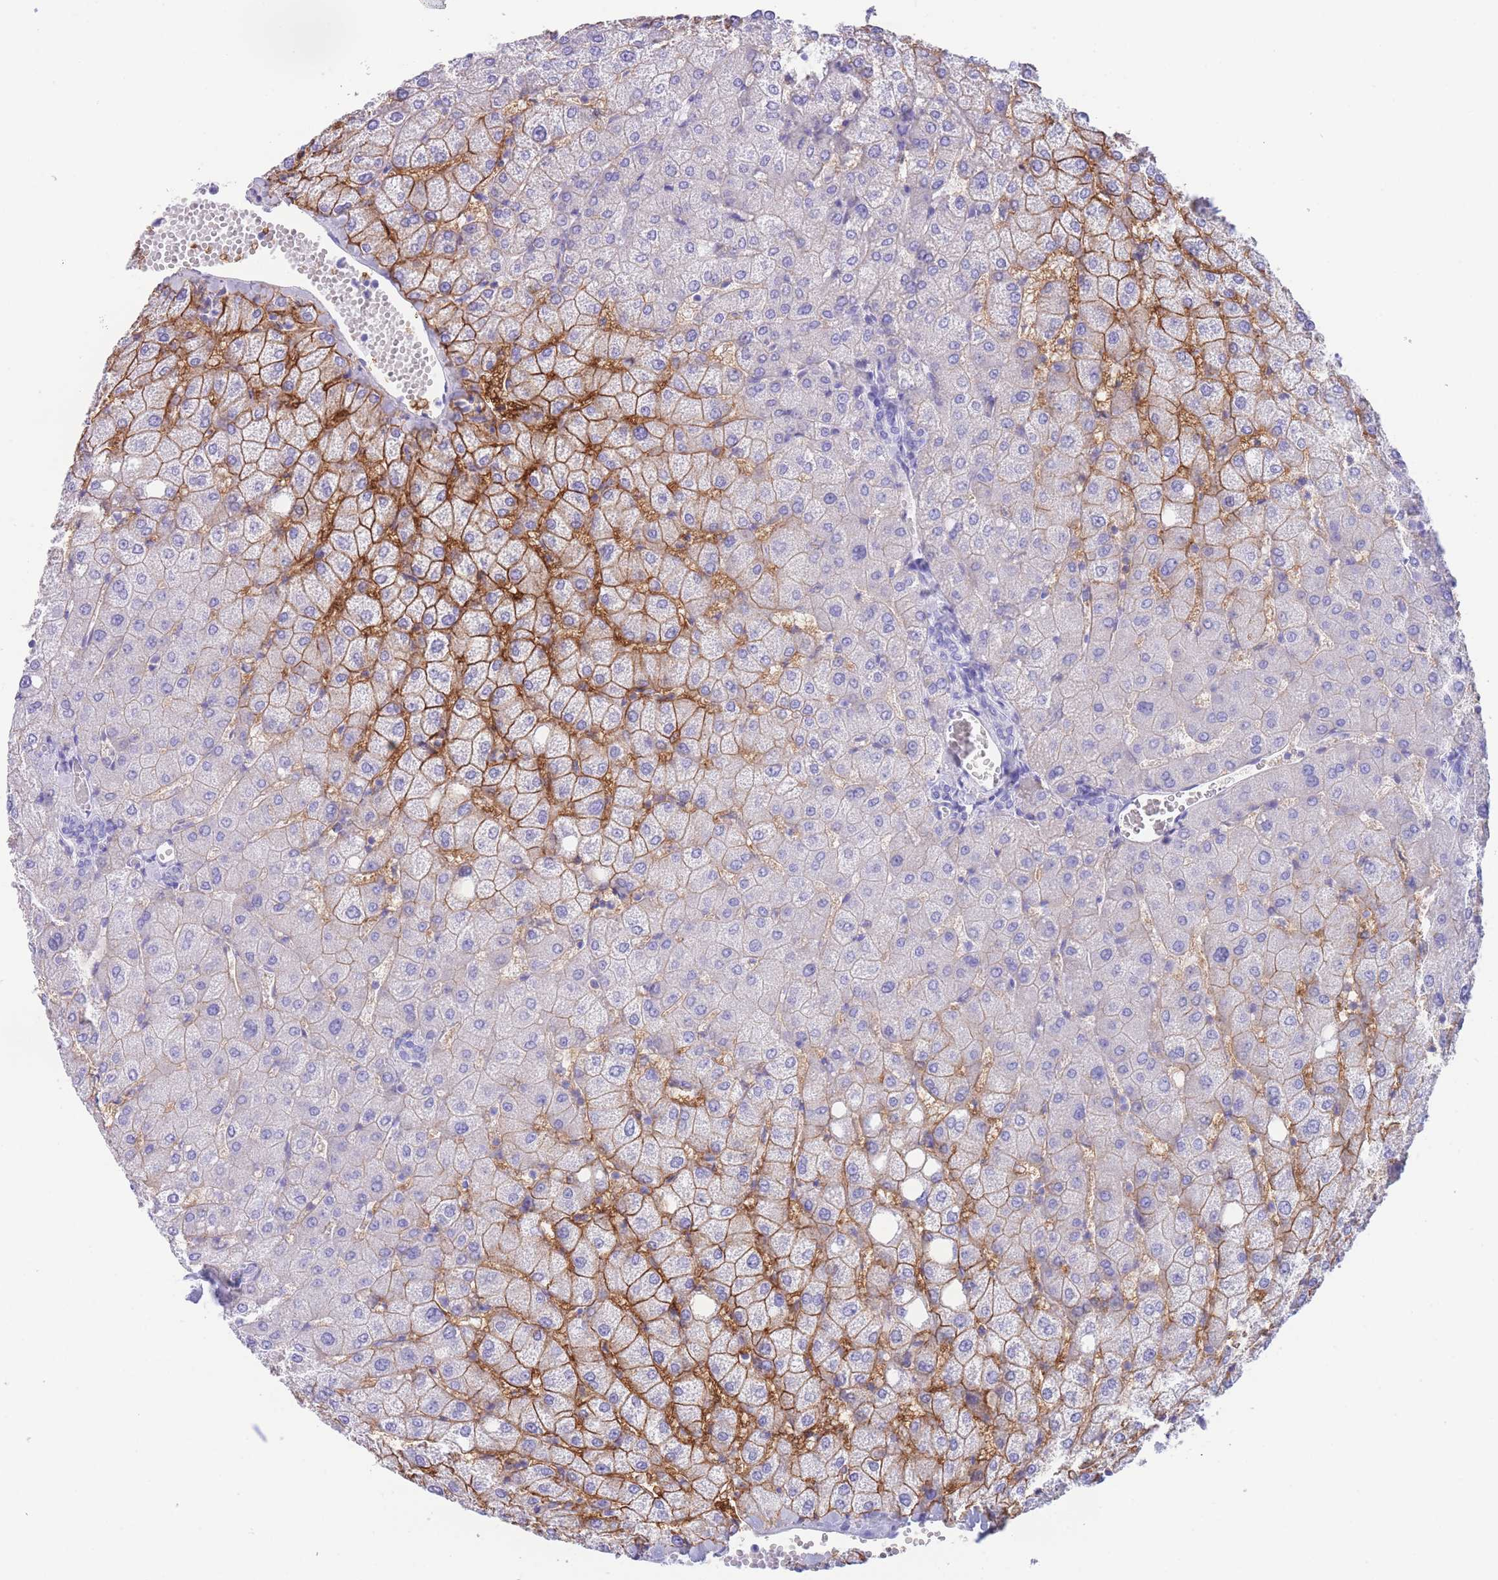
{"staining": {"intensity": "negative", "quantity": "none", "location": "none"}, "tissue": "liver", "cell_type": "Cholangiocytes", "image_type": "normal", "snomed": [{"axis": "morphology", "description": "Normal tissue, NOS"}, {"axis": "topography", "description": "Liver"}], "caption": "A high-resolution image shows immunohistochemistry staining of unremarkable liver, which demonstrates no significant positivity in cholangiocytes.", "gene": "SLCO1B1", "patient": {"sex": "female", "age": 54}}